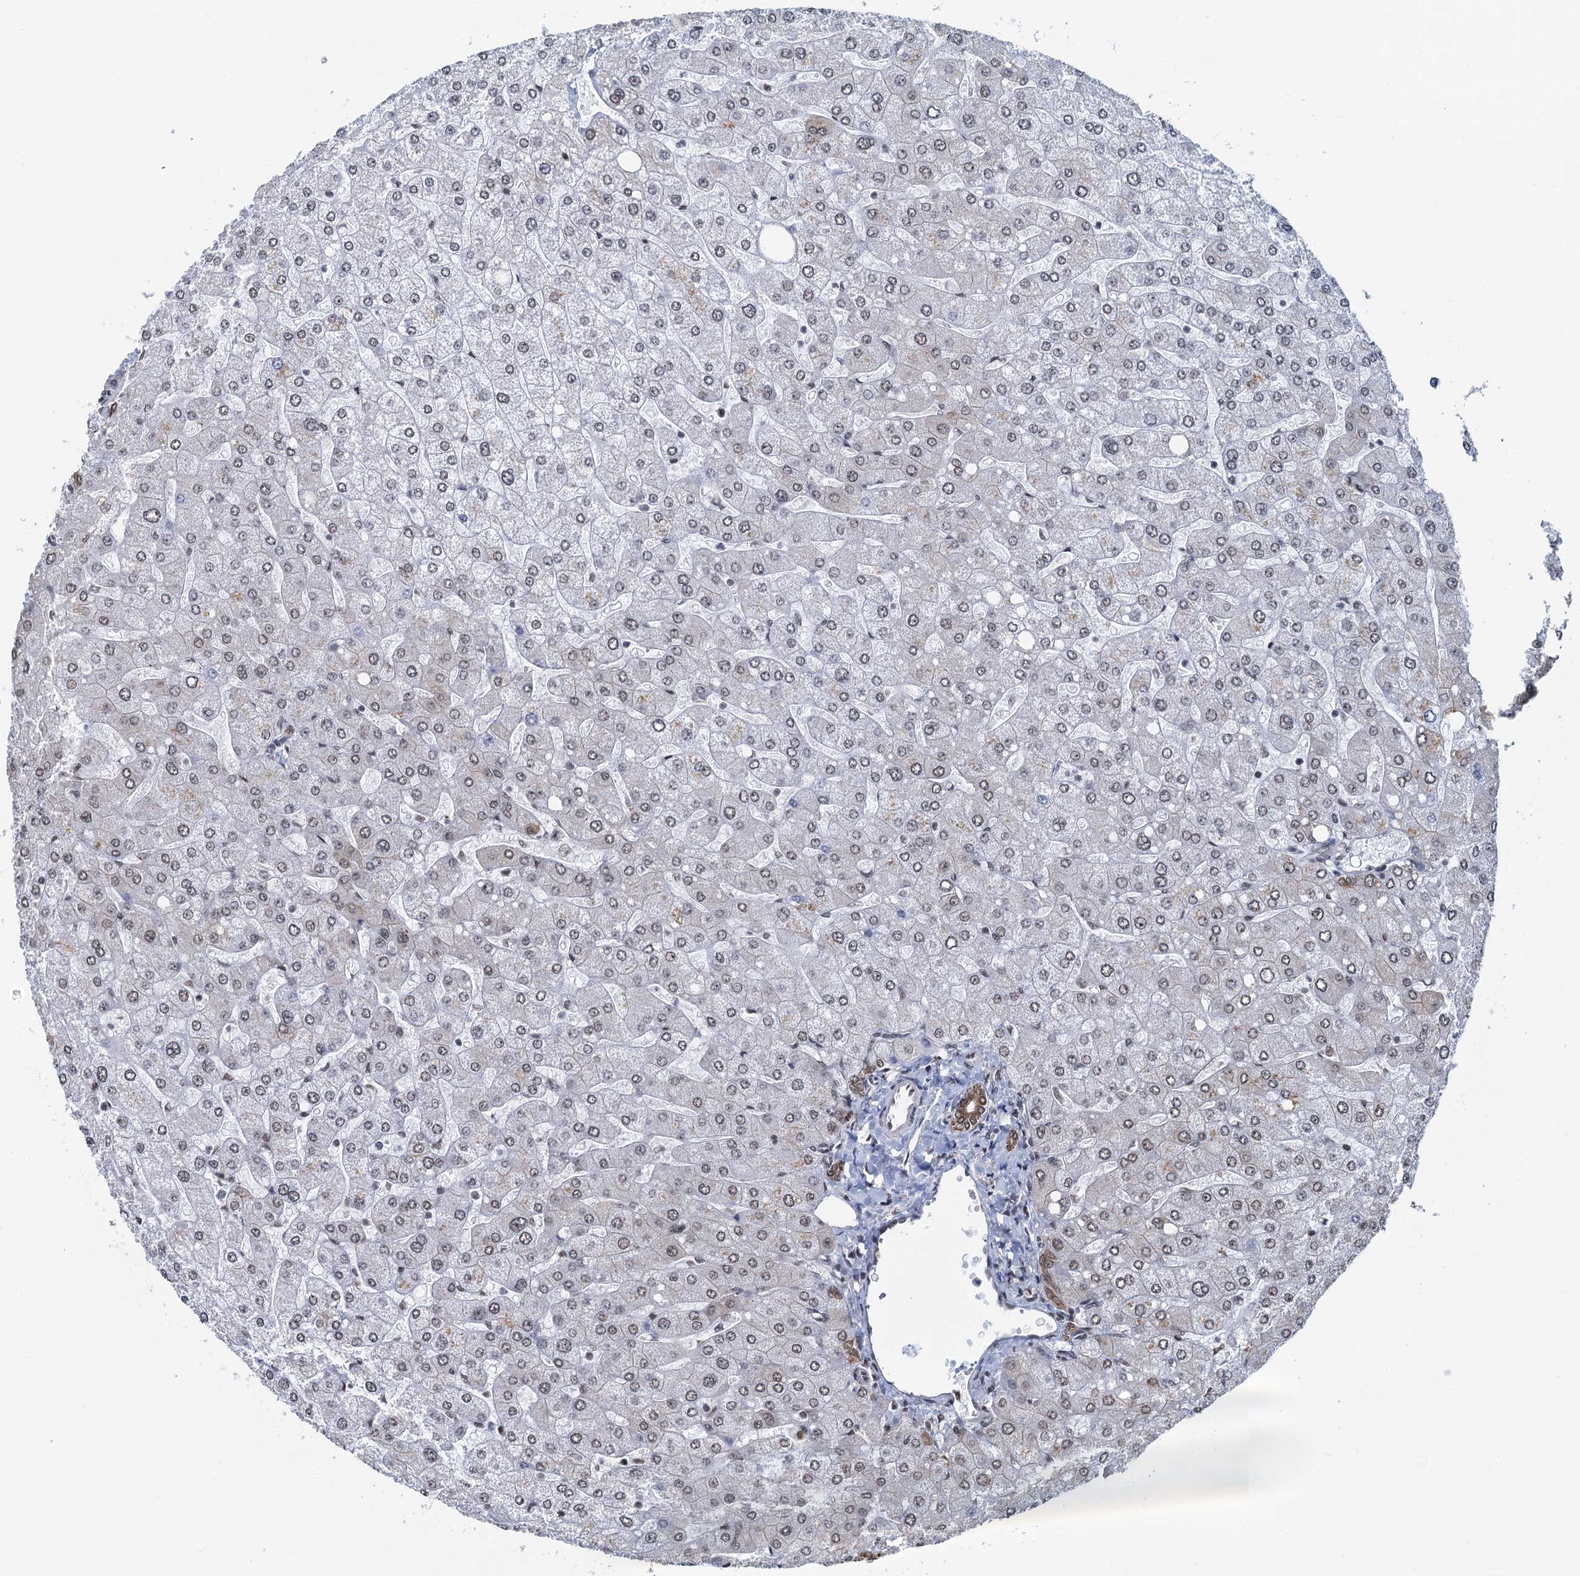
{"staining": {"intensity": "moderate", "quantity": ">75%", "location": "cytoplasmic/membranous,nuclear"}, "tissue": "liver", "cell_type": "Cholangiocytes", "image_type": "normal", "snomed": [{"axis": "morphology", "description": "Normal tissue, NOS"}, {"axis": "topography", "description": "Liver"}], "caption": "IHC (DAB (3,3'-diaminobenzidine)) staining of normal human liver exhibits moderate cytoplasmic/membranous,nuclear protein expression in approximately >75% of cholangiocytes. (IHC, brightfield microscopy, high magnification).", "gene": "ZNF609", "patient": {"sex": "male", "age": 55}}